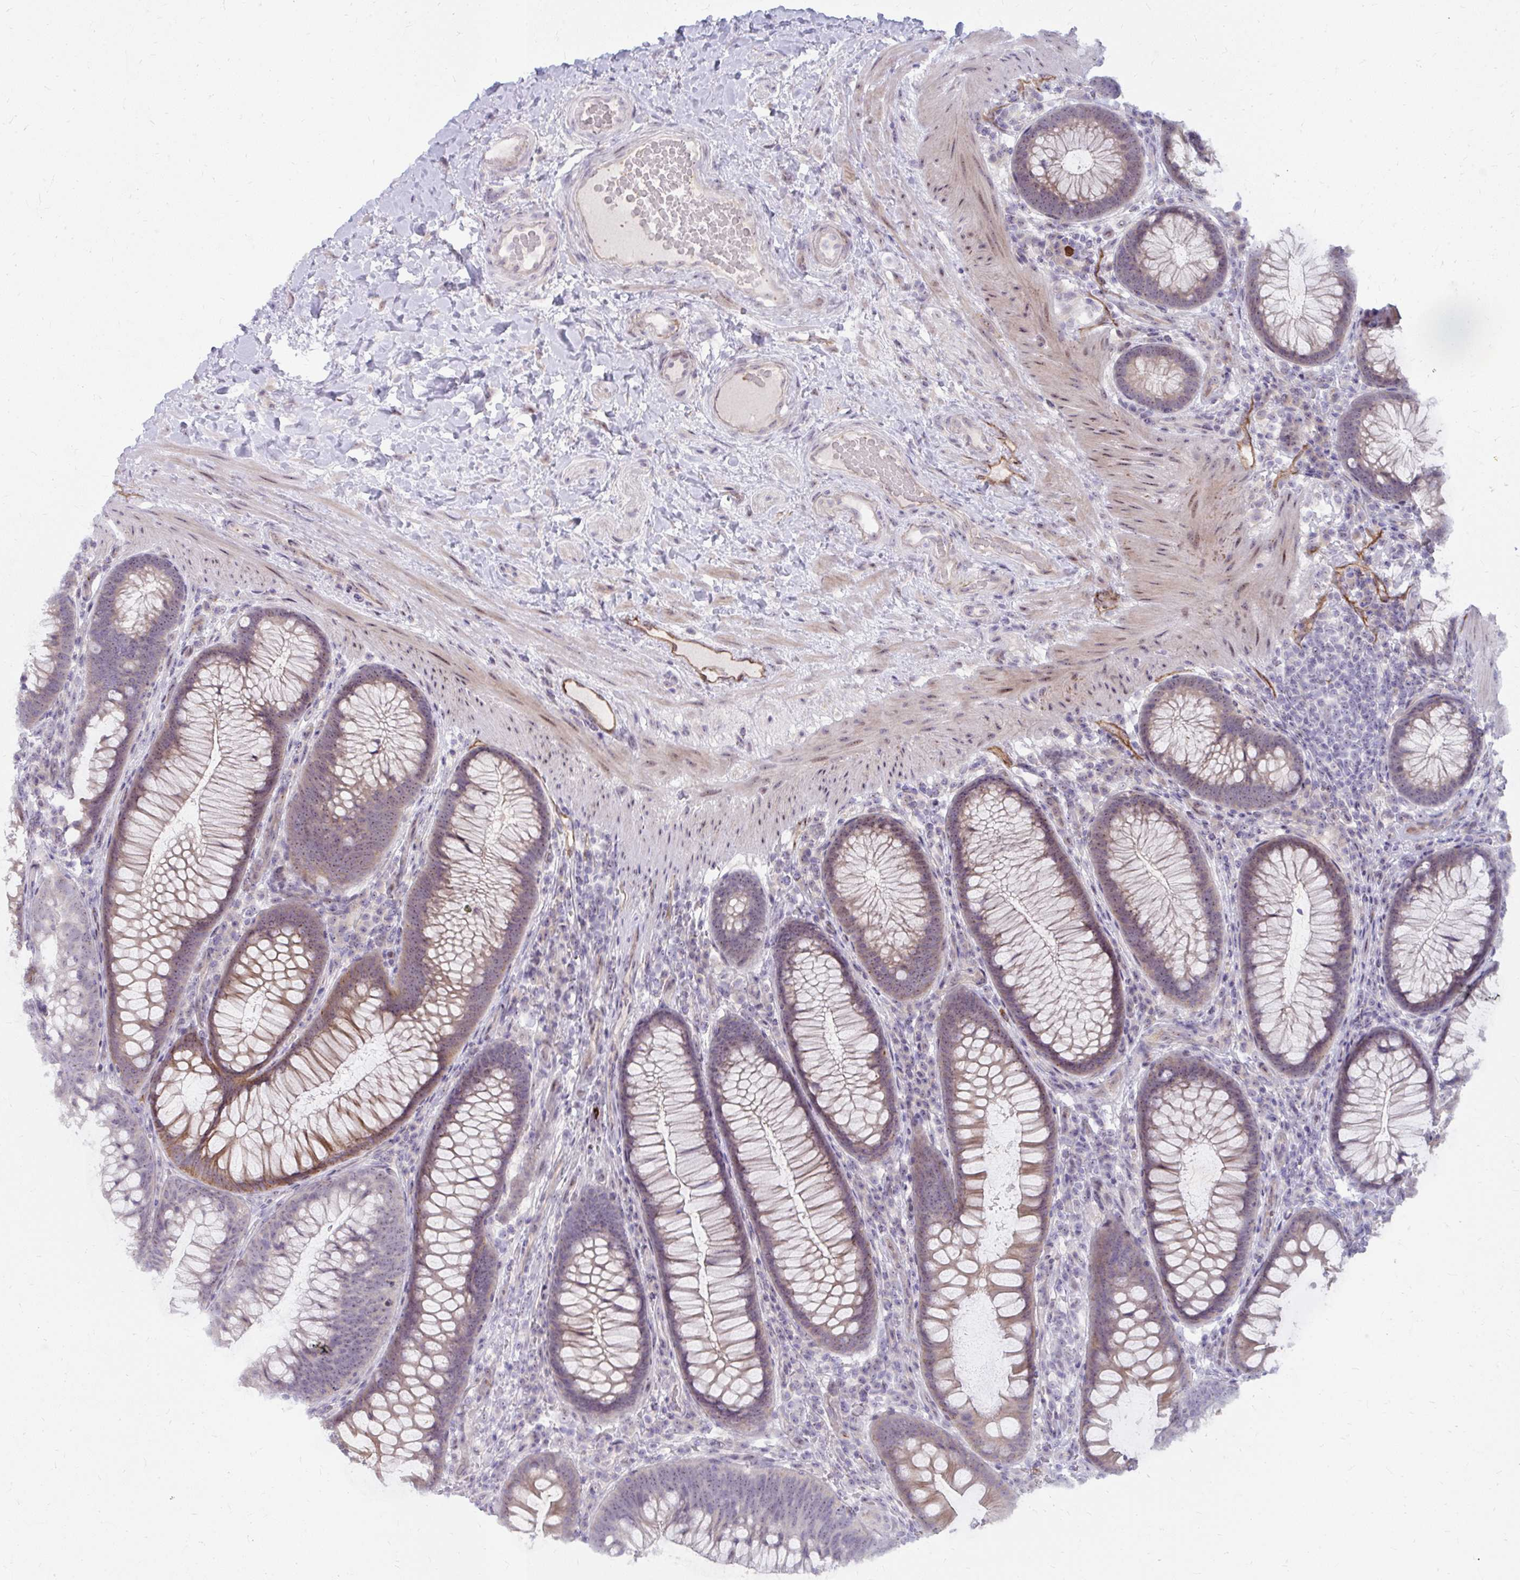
{"staining": {"intensity": "weak", "quantity": "25%-75%", "location": "cytoplasmic/membranous"}, "tissue": "colon", "cell_type": "Endothelial cells", "image_type": "normal", "snomed": [{"axis": "morphology", "description": "Normal tissue, NOS"}, {"axis": "morphology", "description": "Adenoma, NOS"}, {"axis": "topography", "description": "Soft tissue"}, {"axis": "topography", "description": "Colon"}], "caption": "This micrograph shows immunohistochemistry (IHC) staining of unremarkable human colon, with low weak cytoplasmic/membranous staining in approximately 25%-75% of endothelial cells.", "gene": "MUS81", "patient": {"sex": "male", "age": 47}}